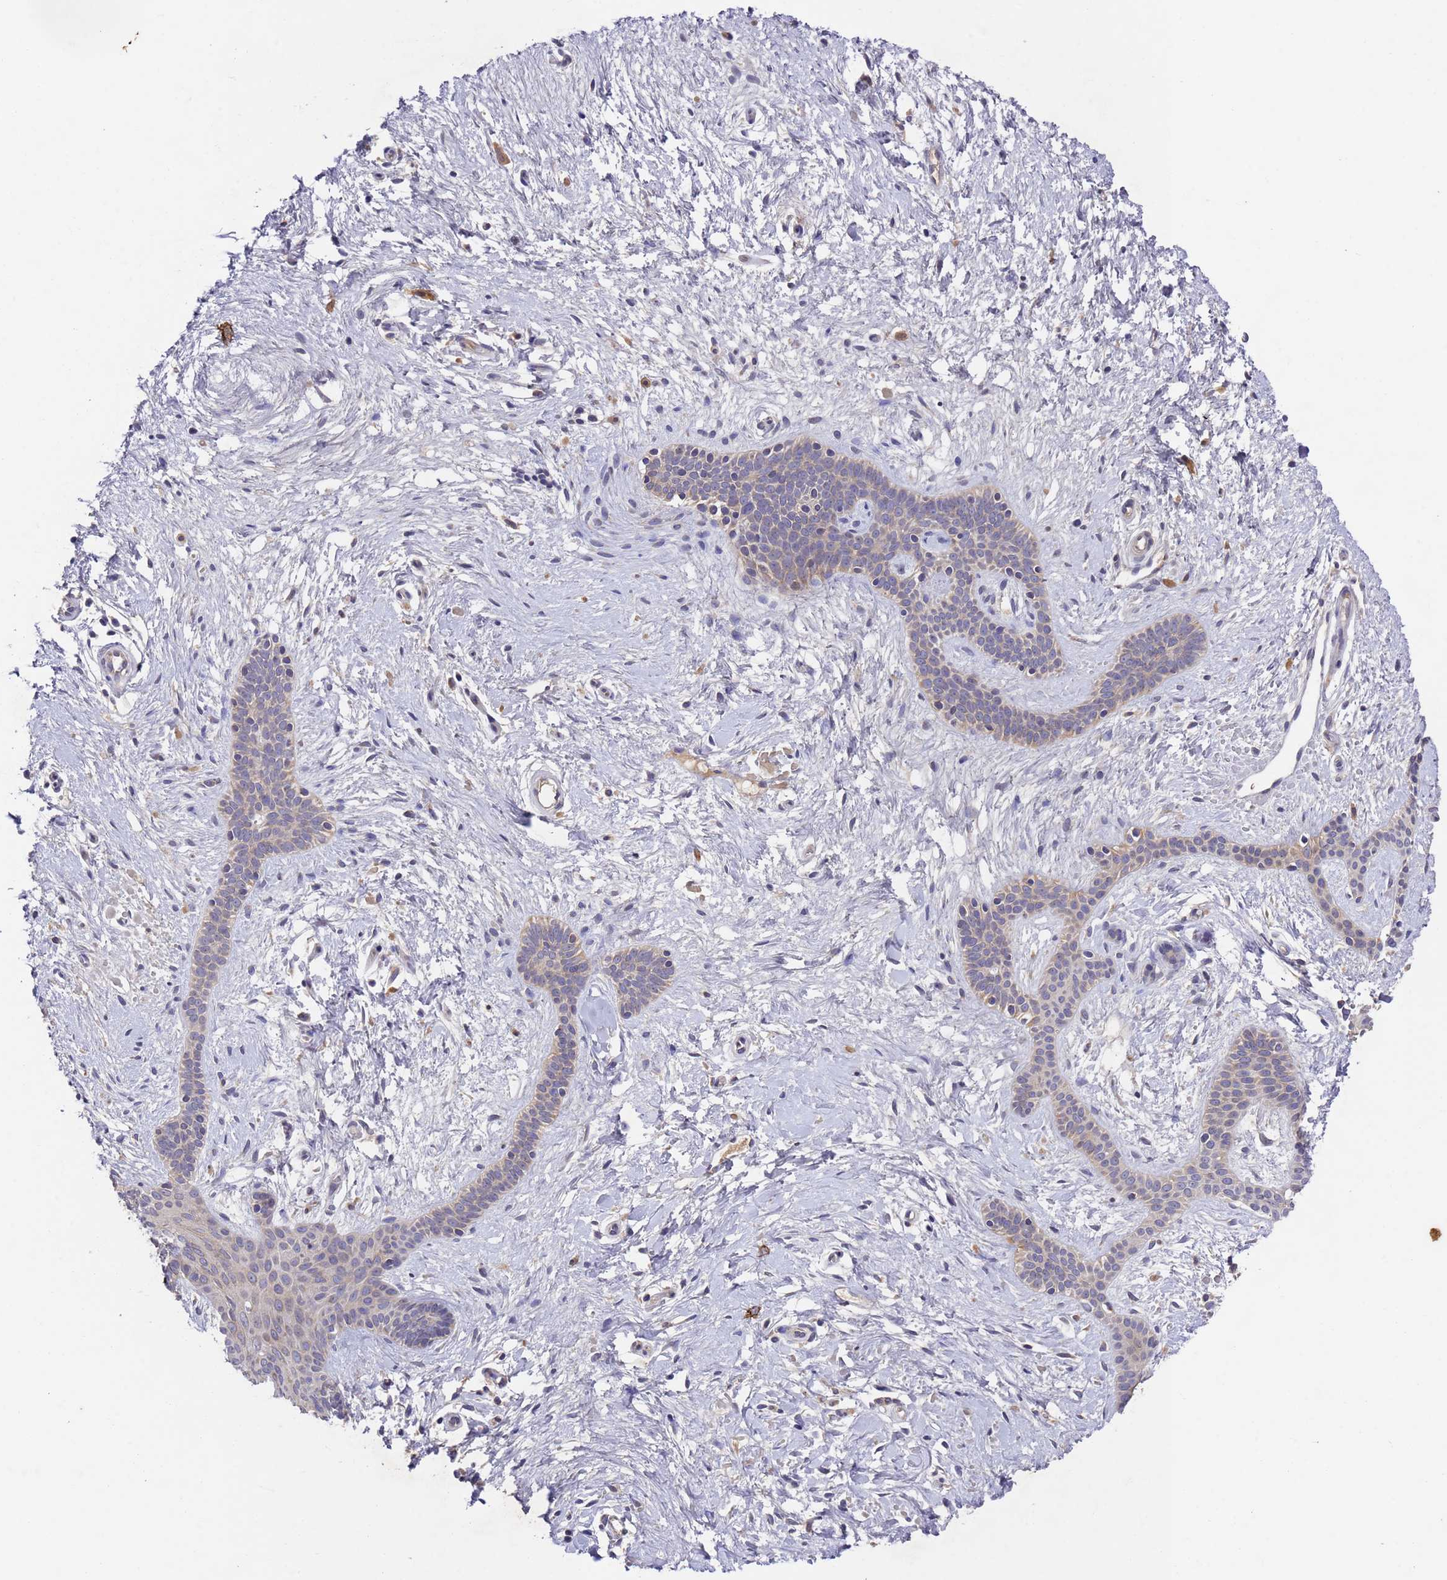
{"staining": {"intensity": "weak", "quantity": "25%-75%", "location": "cytoplasmic/membranous"}, "tissue": "skin cancer", "cell_type": "Tumor cells", "image_type": "cancer", "snomed": [{"axis": "morphology", "description": "Basal cell carcinoma"}, {"axis": "topography", "description": "Skin"}], "caption": "Skin basal cell carcinoma tissue displays weak cytoplasmic/membranous expression in about 25%-75% of tumor cells", "gene": "DCAF12L2", "patient": {"sex": "male", "age": 78}}